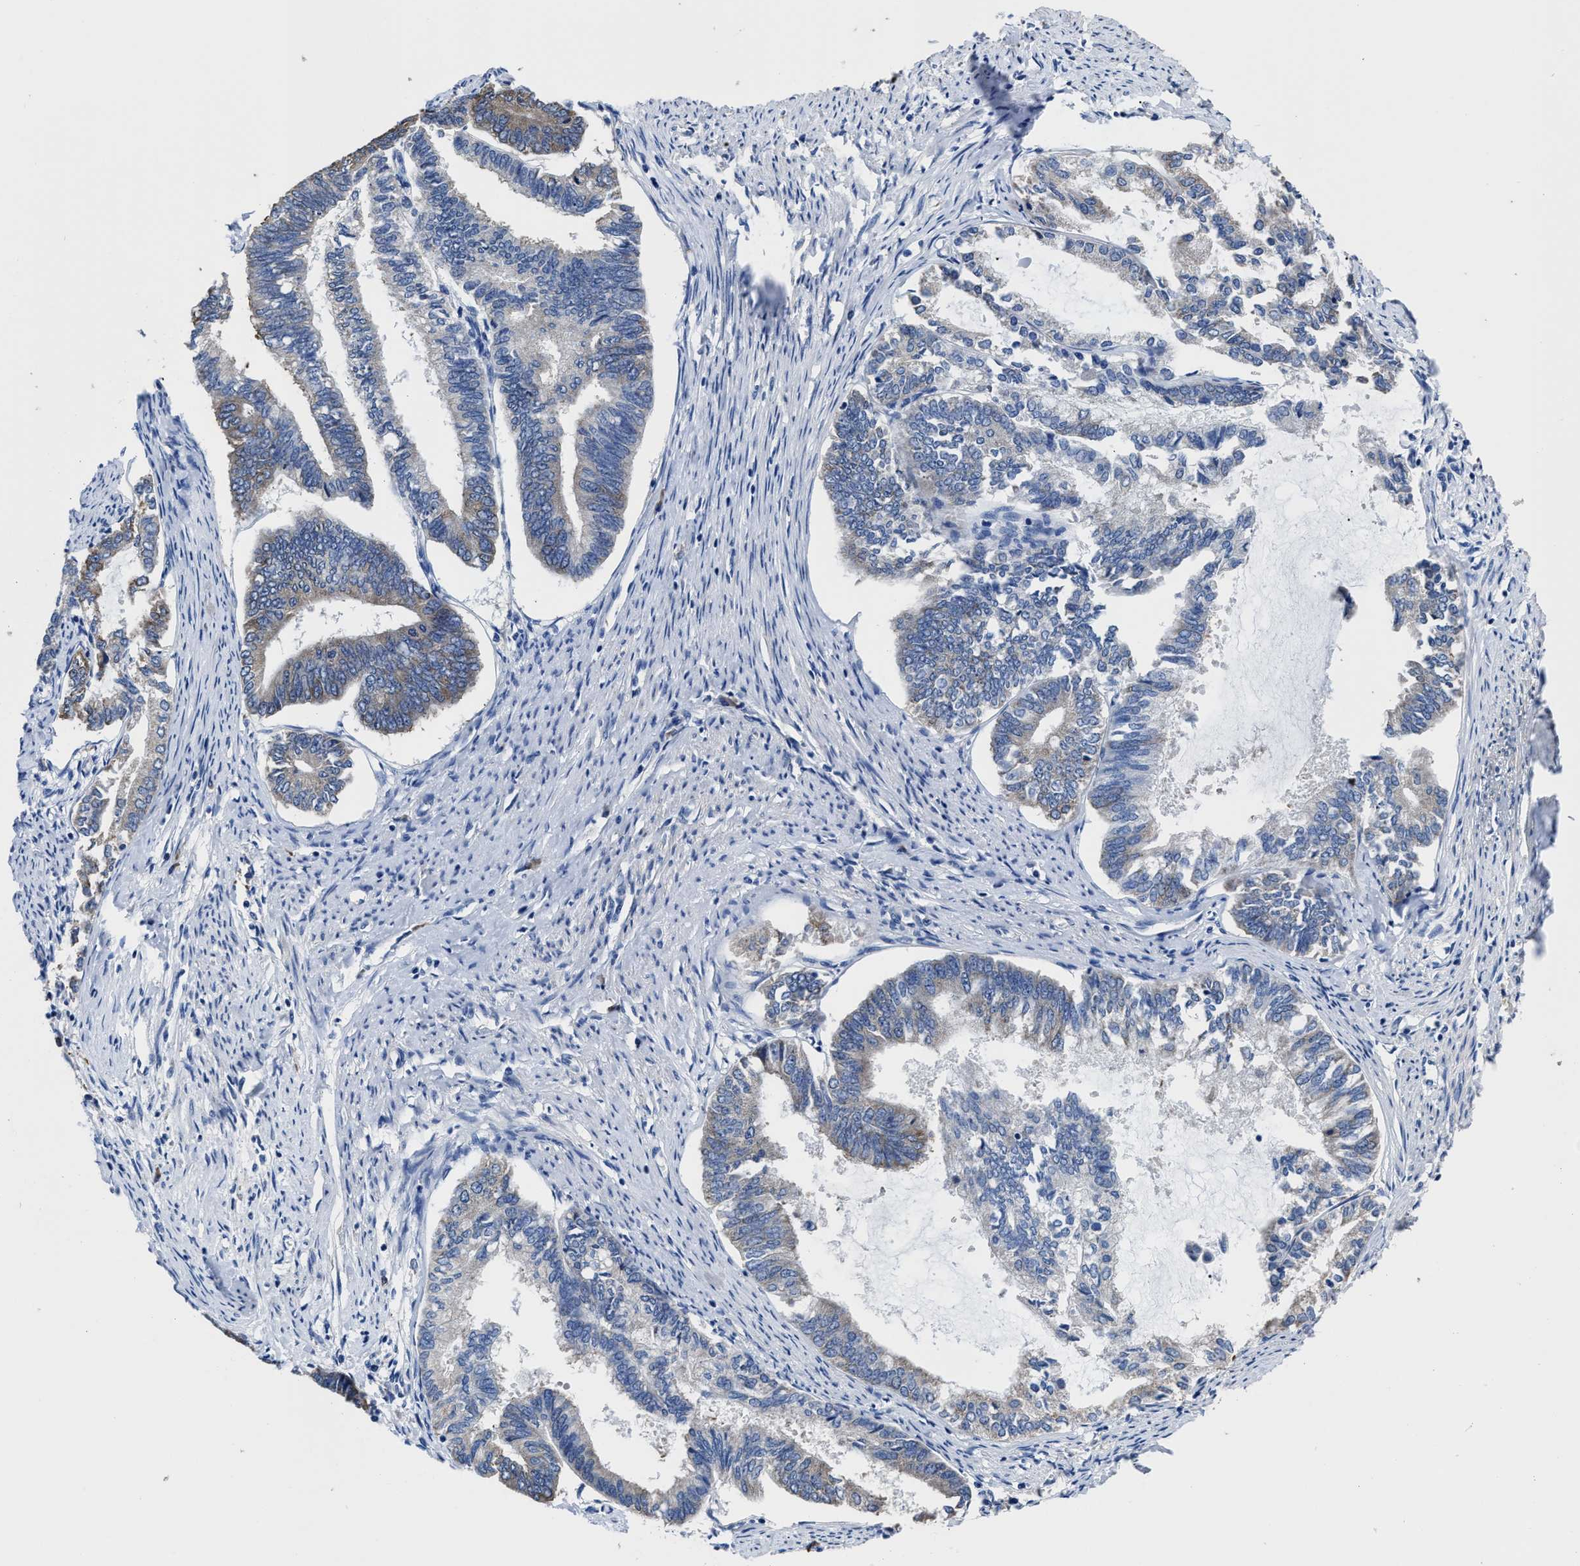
{"staining": {"intensity": "weak", "quantity": "<25%", "location": "cytoplasmic/membranous"}, "tissue": "endometrial cancer", "cell_type": "Tumor cells", "image_type": "cancer", "snomed": [{"axis": "morphology", "description": "Adenocarcinoma, NOS"}, {"axis": "topography", "description": "Endometrium"}], "caption": "IHC histopathology image of neoplastic tissue: adenocarcinoma (endometrial) stained with DAB (3,3'-diaminobenzidine) displays no significant protein positivity in tumor cells.", "gene": "SRPK2", "patient": {"sex": "female", "age": 86}}